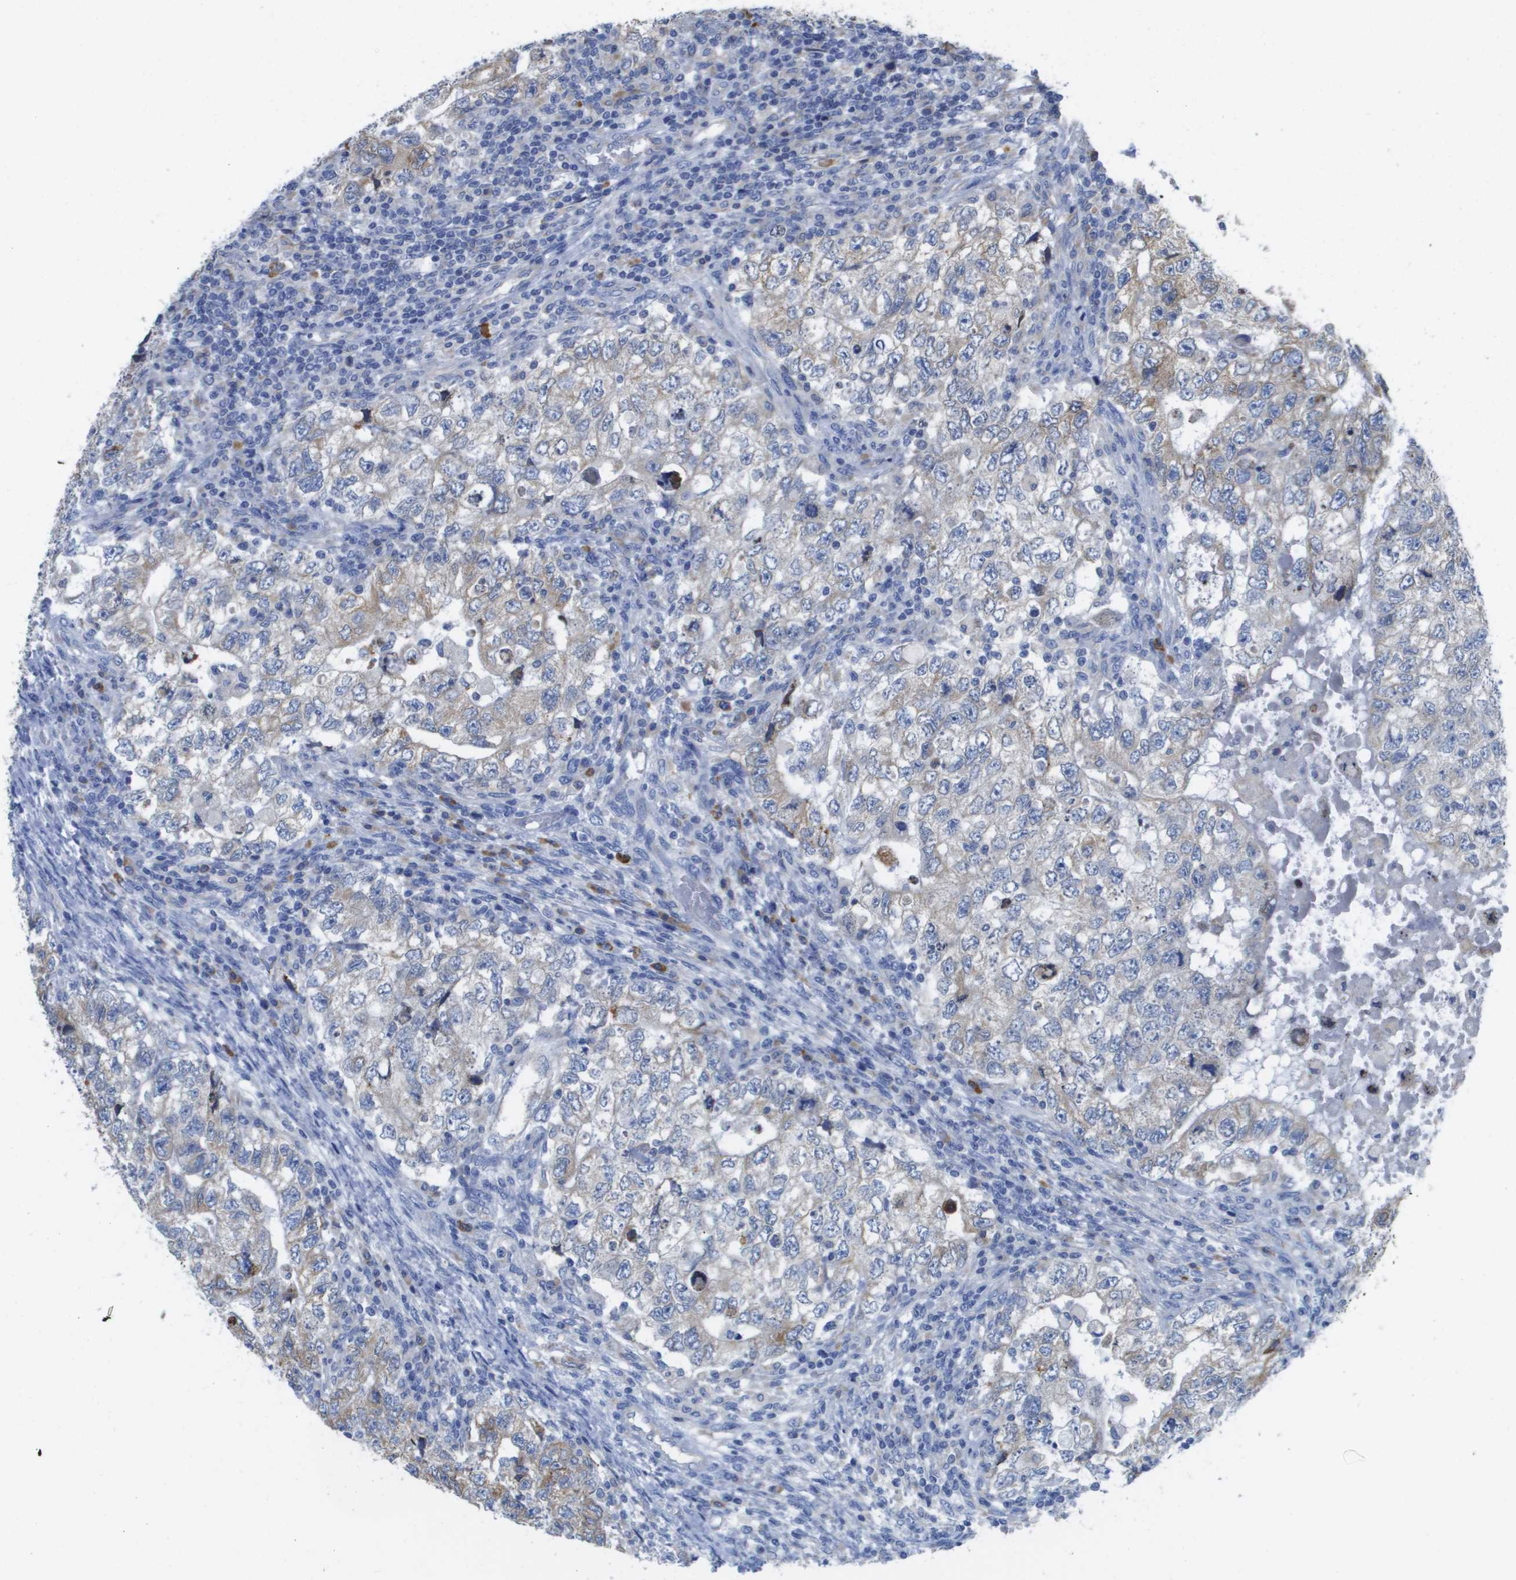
{"staining": {"intensity": "negative", "quantity": "none", "location": "none"}, "tissue": "testis cancer", "cell_type": "Tumor cells", "image_type": "cancer", "snomed": [{"axis": "morphology", "description": "Carcinoma, Embryonal, NOS"}, {"axis": "topography", "description": "Testis"}], "caption": "IHC photomicrograph of testis cancer stained for a protein (brown), which exhibits no positivity in tumor cells. (DAB immunohistochemistry visualized using brightfield microscopy, high magnification).", "gene": "SDR42E1", "patient": {"sex": "male", "age": 36}}